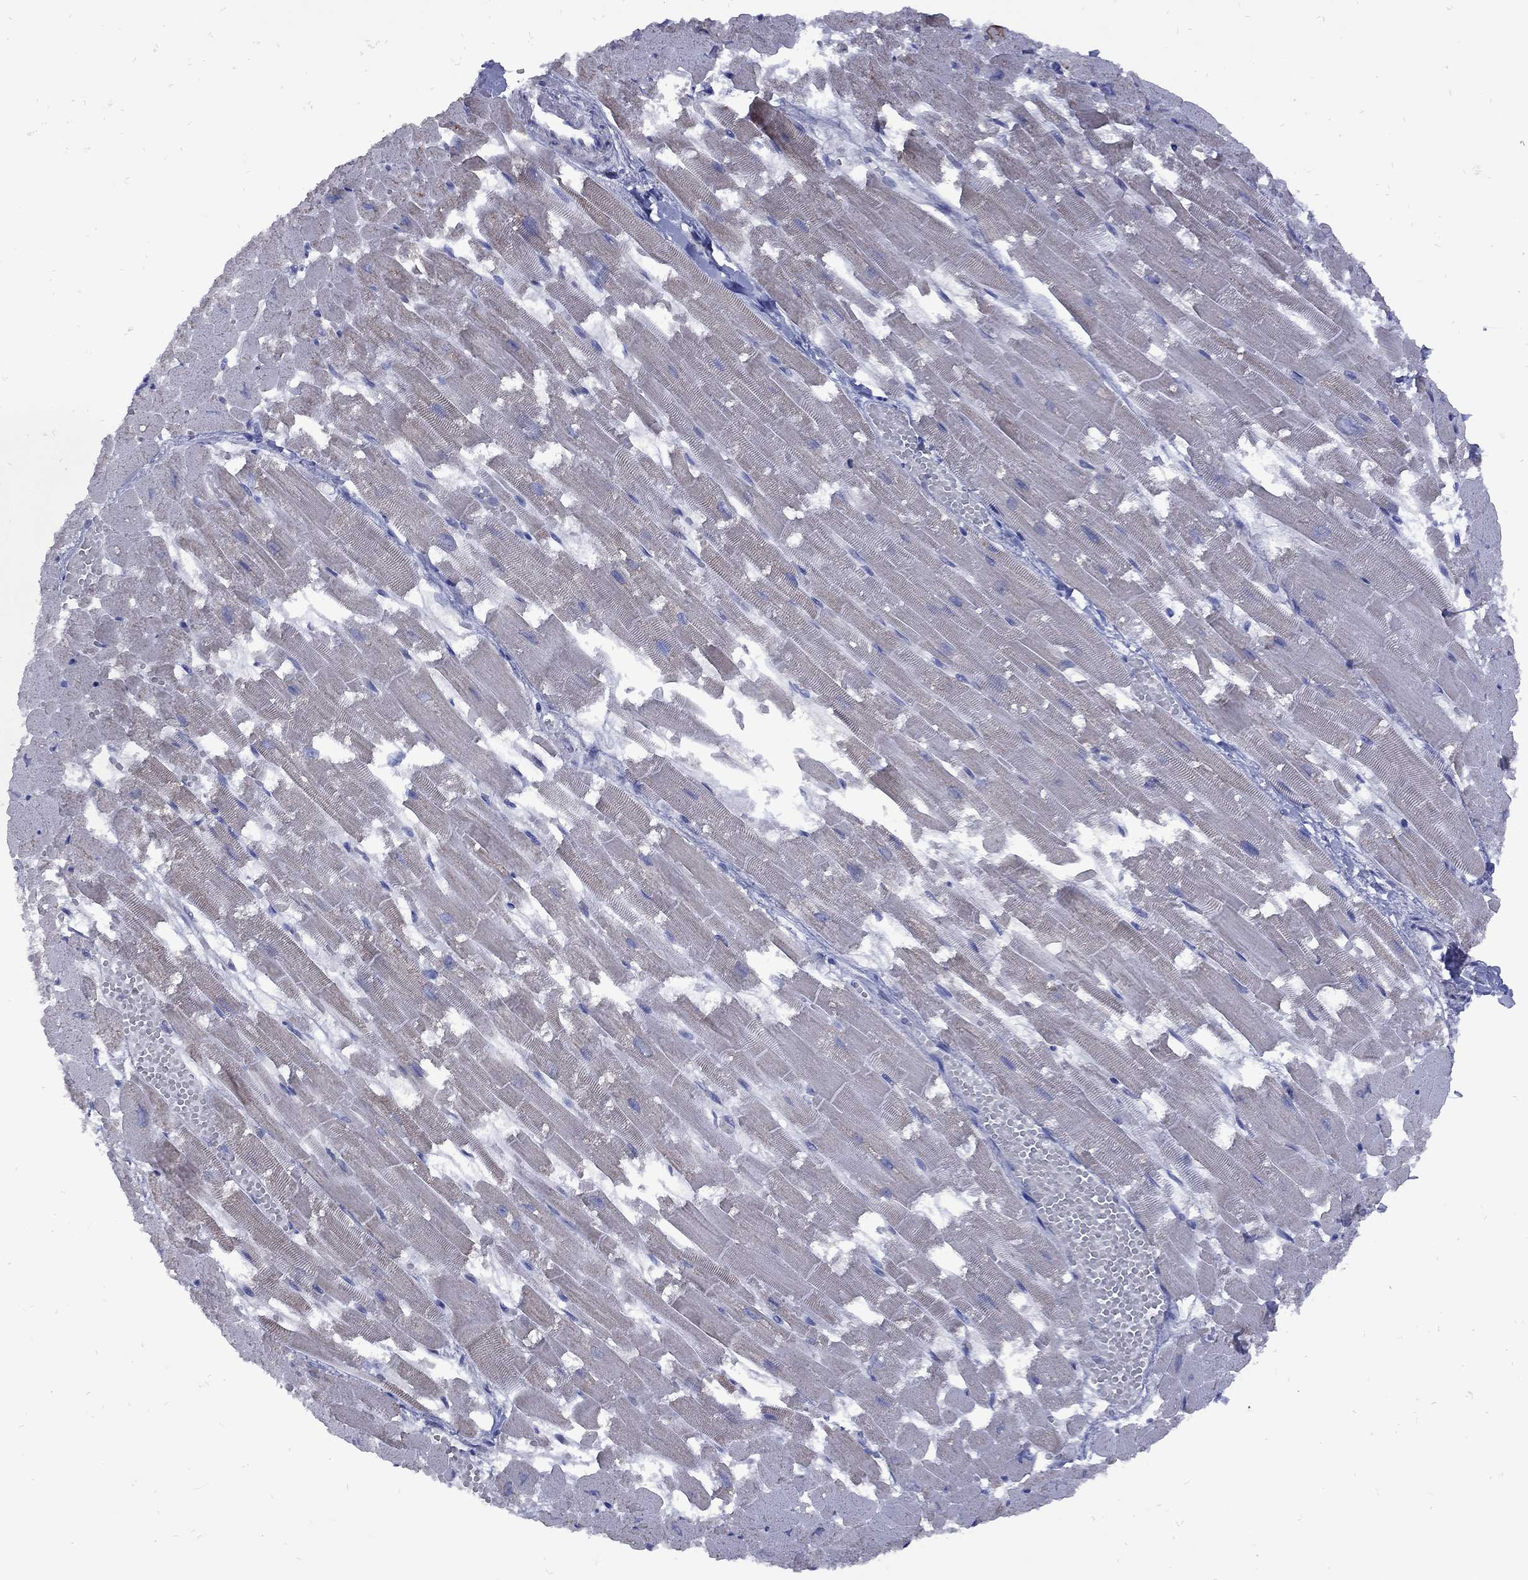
{"staining": {"intensity": "weak", "quantity": "<25%", "location": "cytoplasmic/membranous"}, "tissue": "heart muscle", "cell_type": "Cardiomyocytes", "image_type": "normal", "snomed": [{"axis": "morphology", "description": "Normal tissue, NOS"}, {"axis": "topography", "description": "Heart"}], "caption": "A high-resolution image shows immunohistochemistry staining of normal heart muscle, which displays no significant positivity in cardiomyocytes. Brightfield microscopy of IHC stained with DAB (brown) and hematoxylin (blue), captured at high magnification.", "gene": "SESTD1", "patient": {"sex": "female", "age": 52}}